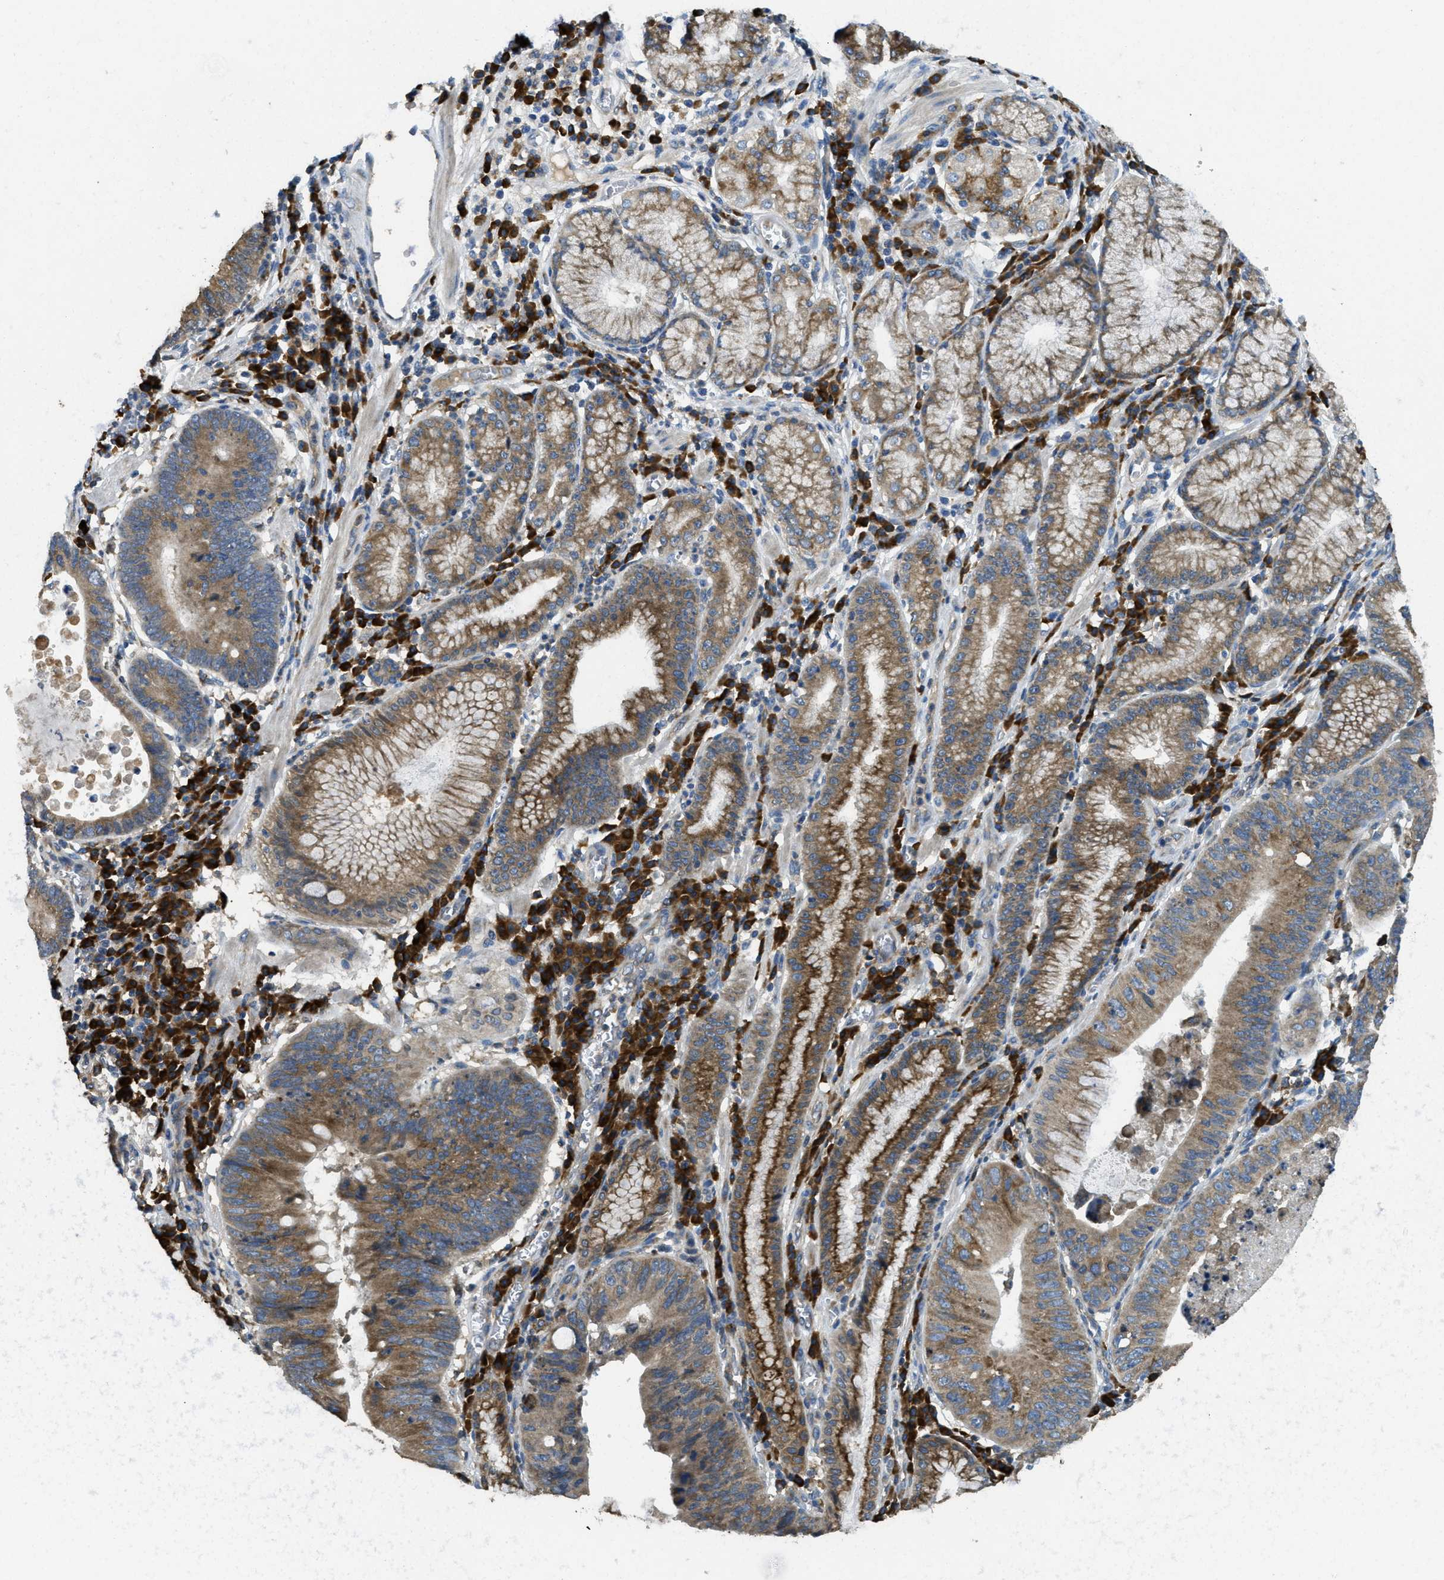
{"staining": {"intensity": "moderate", "quantity": ">75%", "location": "cytoplasmic/membranous"}, "tissue": "stomach cancer", "cell_type": "Tumor cells", "image_type": "cancer", "snomed": [{"axis": "morphology", "description": "Adenocarcinoma, NOS"}, {"axis": "topography", "description": "Stomach"}], "caption": "Protein expression by IHC demonstrates moderate cytoplasmic/membranous staining in approximately >75% of tumor cells in stomach adenocarcinoma.", "gene": "SSR1", "patient": {"sex": "male", "age": 59}}